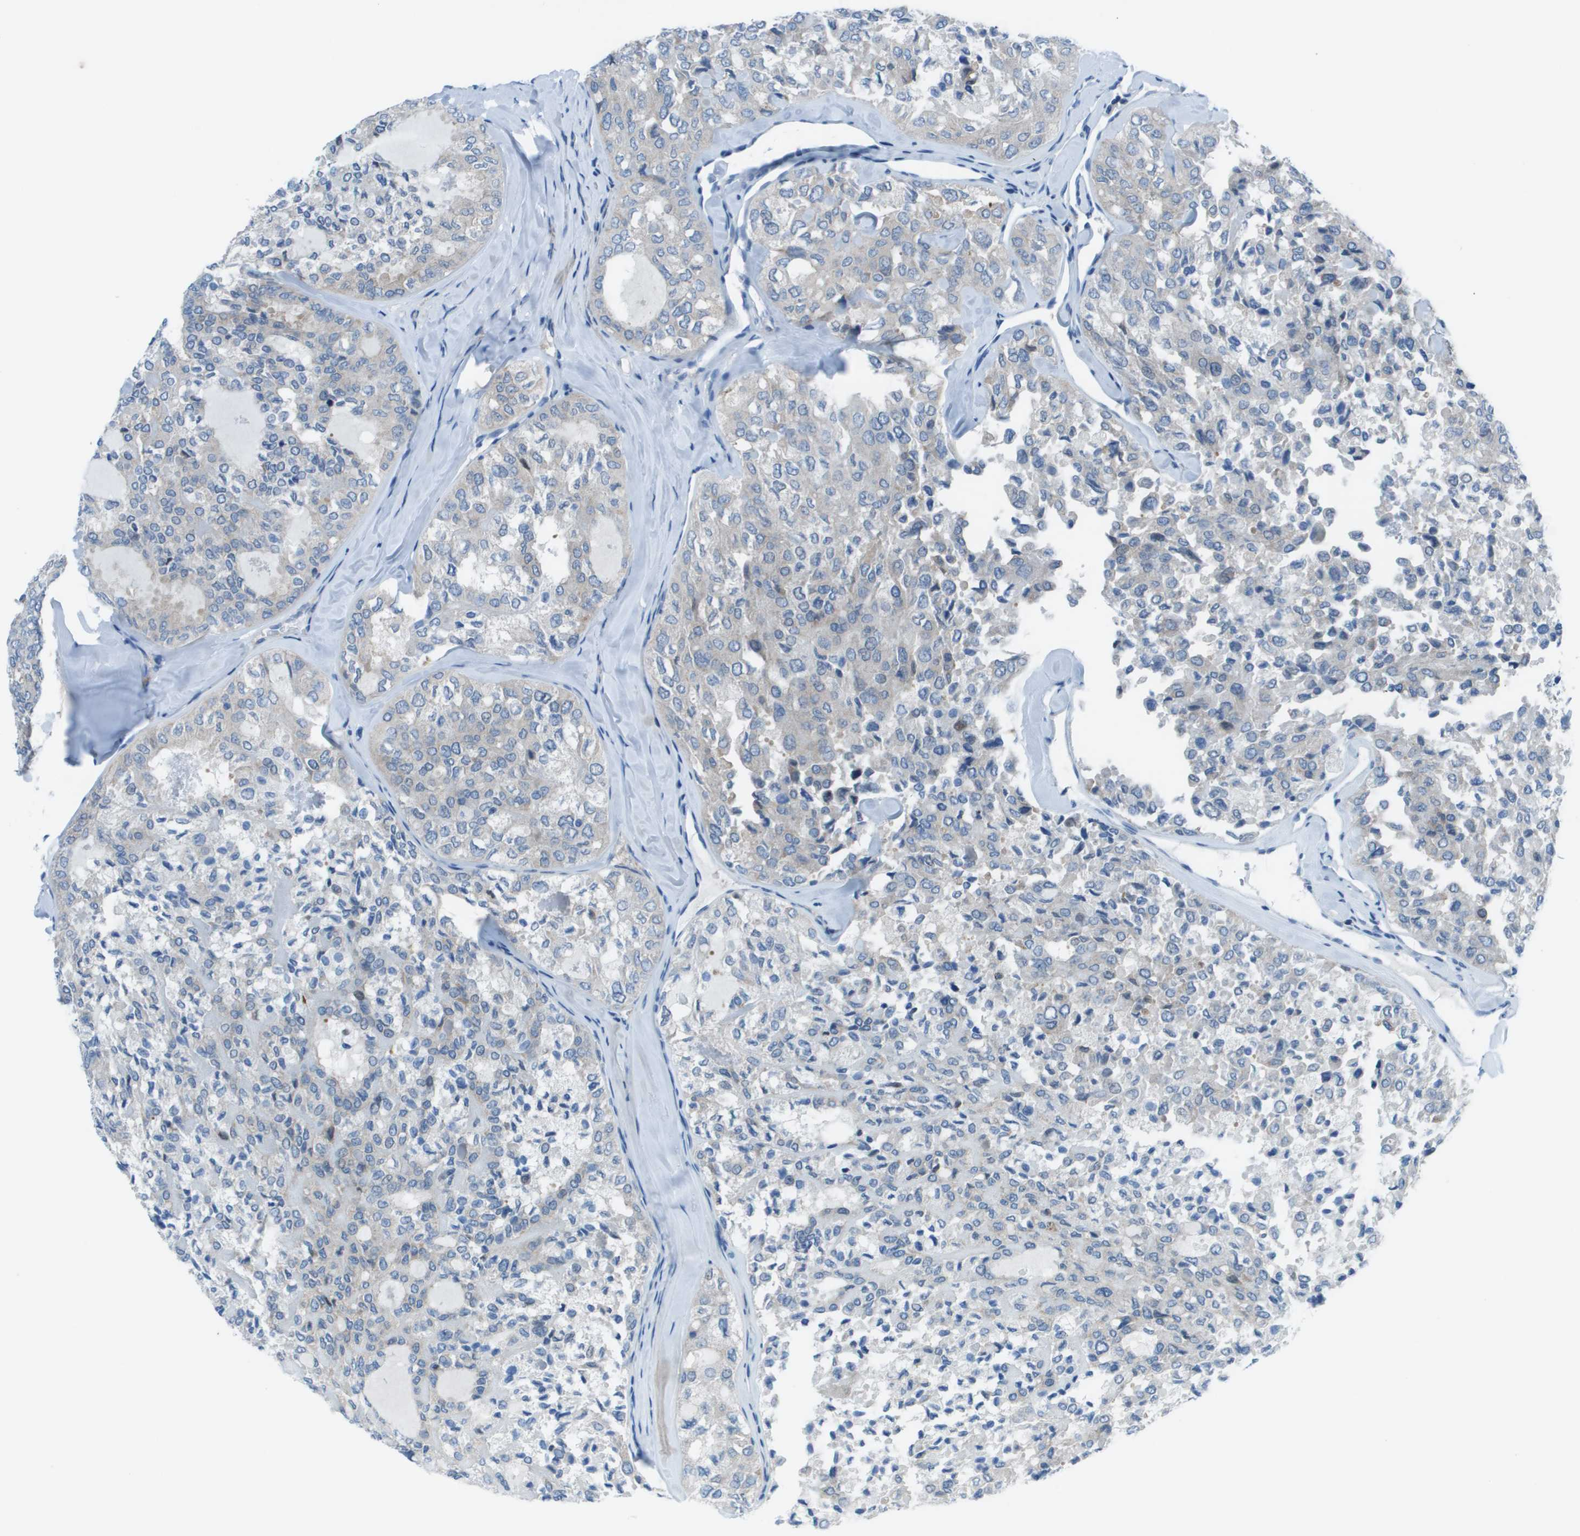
{"staining": {"intensity": "negative", "quantity": "none", "location": "none"}, "tissue": "thyroid cancer", "cell_type": "Tumor cells", "image_type": "cancer", "snomed": [{"axis": "morphology", "description": "Follicular adenoma carcinoma, NOS"}, {"axis": "topography", "description": "Thyroid gland"}], "caption": "An IHC image of follicular adenoma carcinoma (thyroid) is shown. There is no staining in tumor cells of follicular adenoma carcinoma (thyroid). Brightfield microscopy of IHC stained with DAB (brown) and hematoxylin (blue), captured at high magnification.", "gene": "STIP1", "patient": {"sex": "male", "age": 75}}